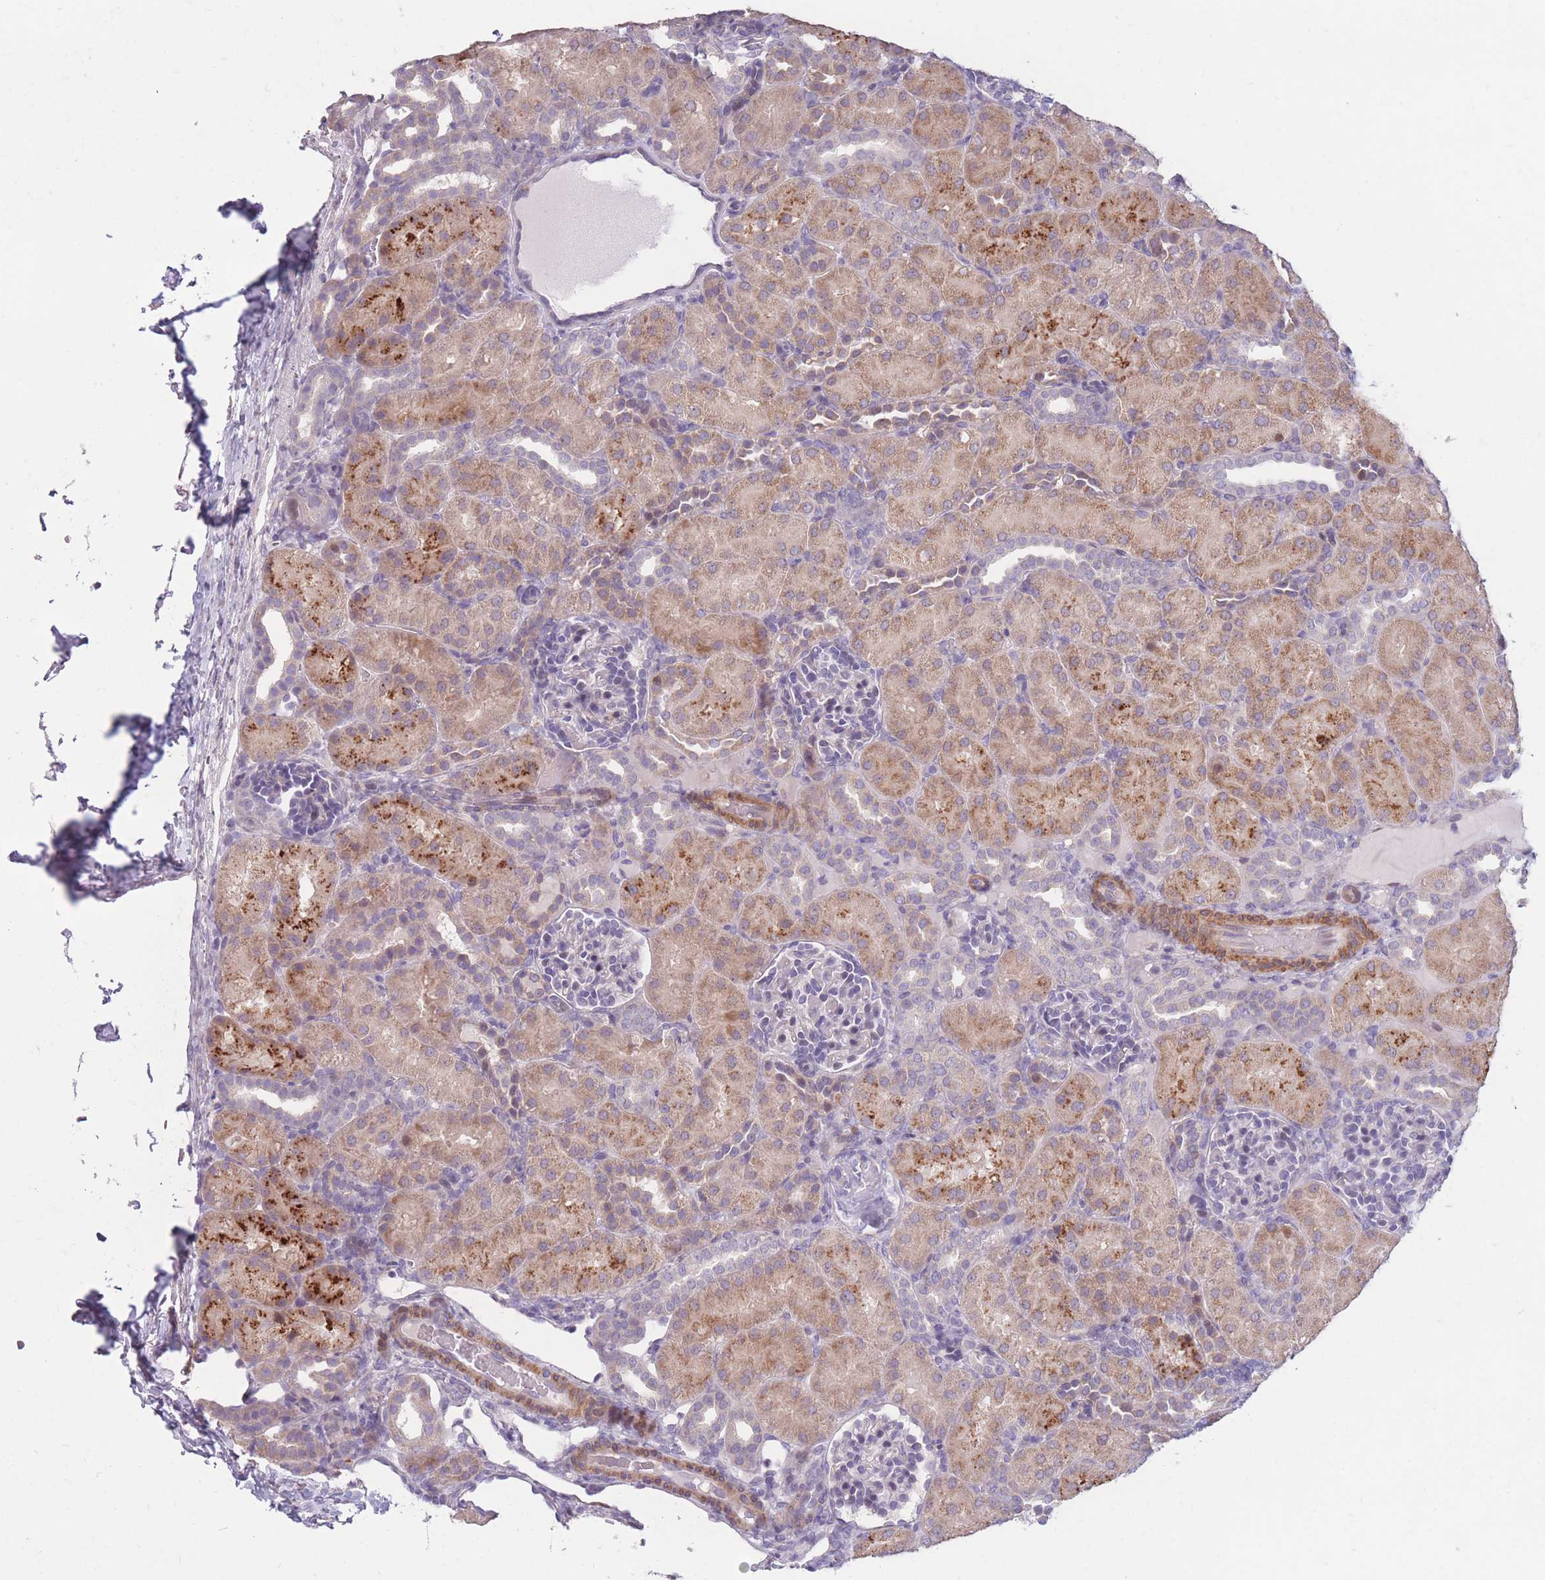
{"staining": {"intensity": "moderate", "quantity": "<25%", "location": "cytoplasmic/membranous"}, "tissue": "kidney", "cell_type": "Cells in glomeruli", "image_type": "normal", "snomed": [{"axis": "morphology", "description": "Normal tissue, NOS"}, {"axis": "topography", "description": "Kidney"}], "caption": "Cells in glomeruli demonstrate low levels of moderate cytoplasmic/membranous staining in approximately <25% of cells in unremarkable human kidney.", "gene": "CCNQ", "patient": {"sex": "male", "age": 1}}